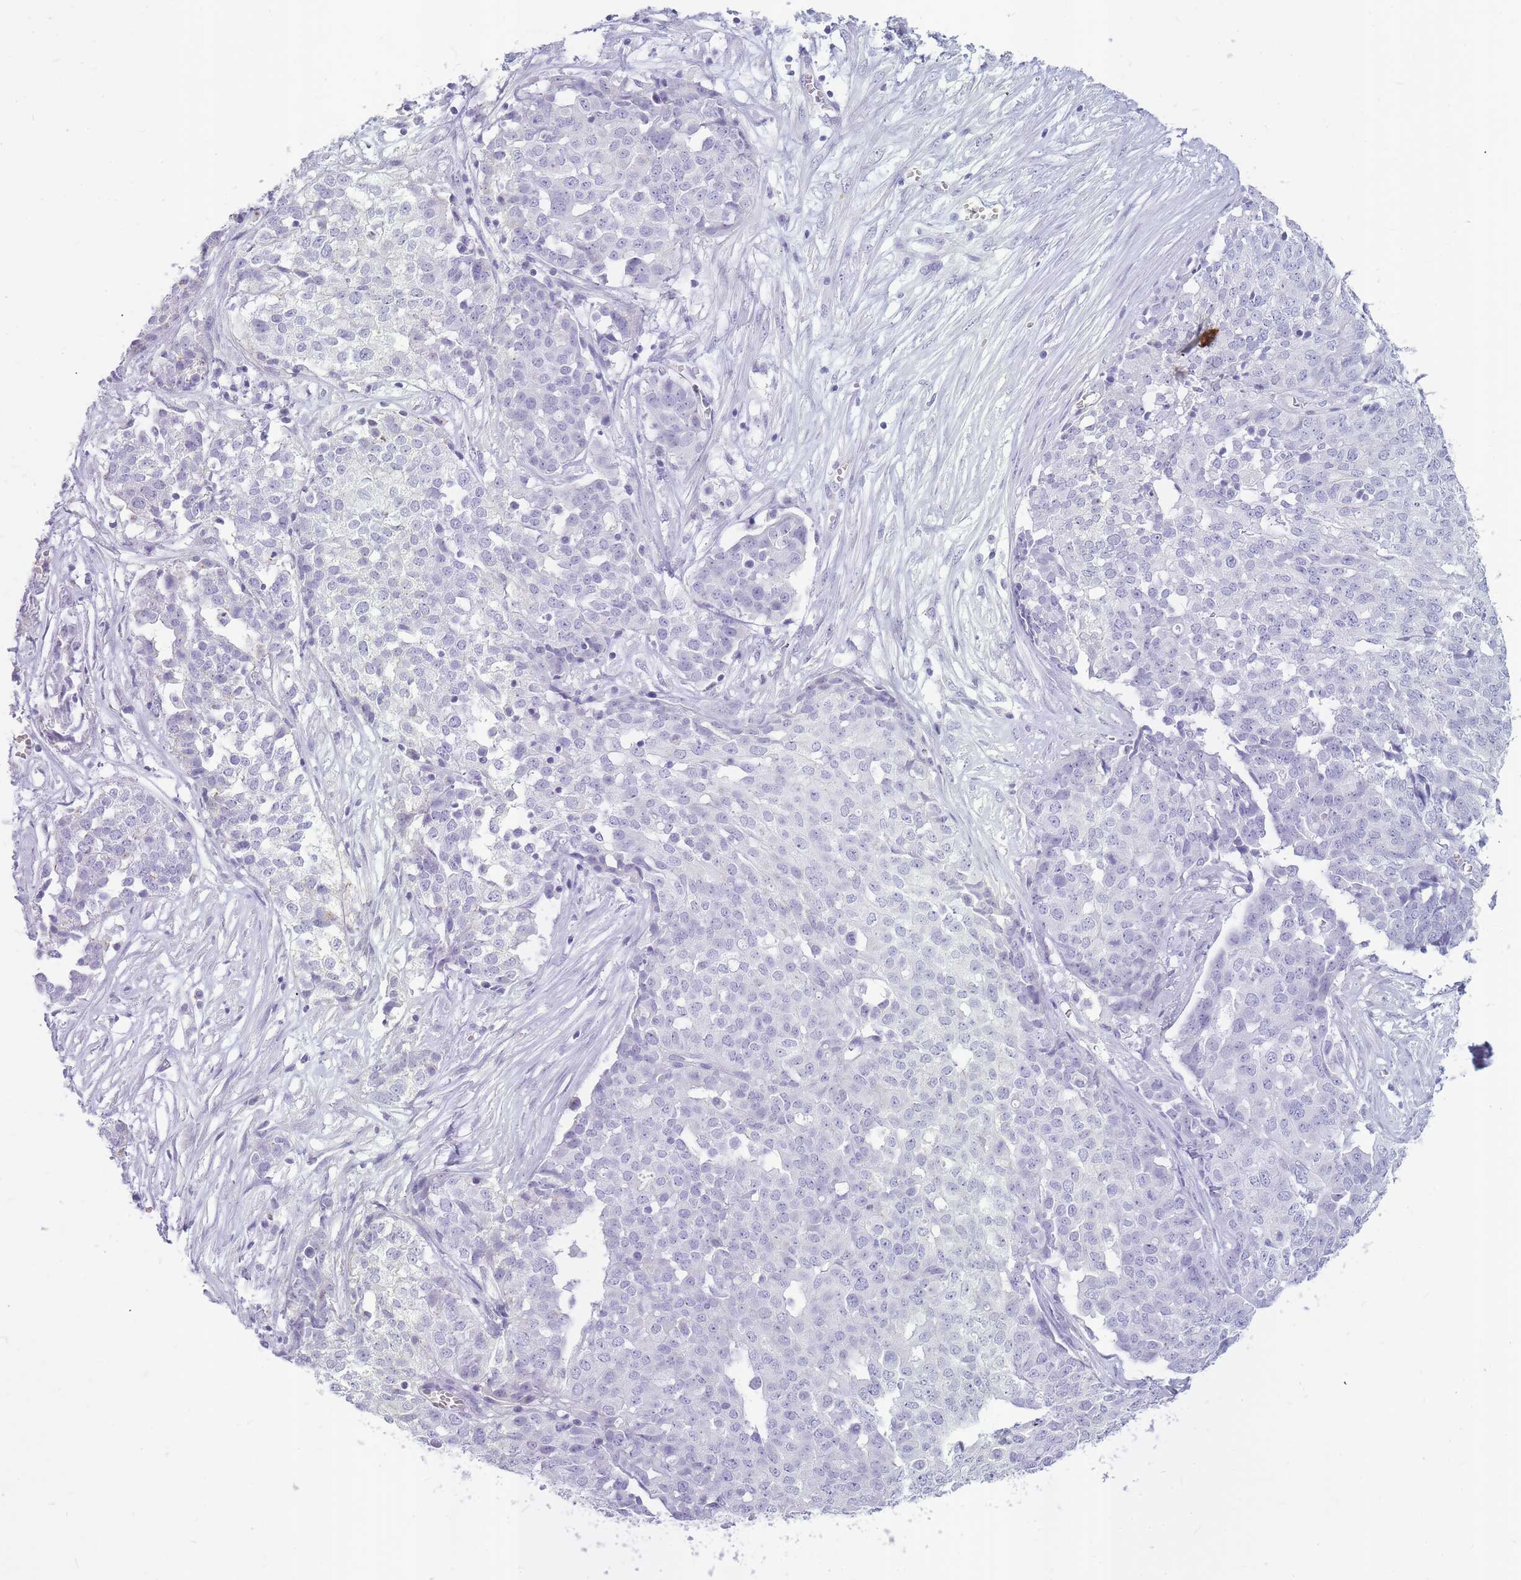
{"staining": {"intensity": "negative", "quantity": "none", "location": "none"}, "tissue": "ovarian cancer", "cell_type": "Tumor cells", "image_type": "cancer", "snomed": [{"axis": "morphology", "description": "Cystadenocarcinoma, serous, NOS"}, {"axis": "topography", "description": "Soft tissue"}, {"axis": "topography", "description": "Ovary"}], "caption": "Human serous cystadenocarcinoma (ovarian) stained for a protein using immunohistochemistry demonstrates no staining in tumor cells.", "gene": "INS", "patient": {"sex": "female", "age": 57}}